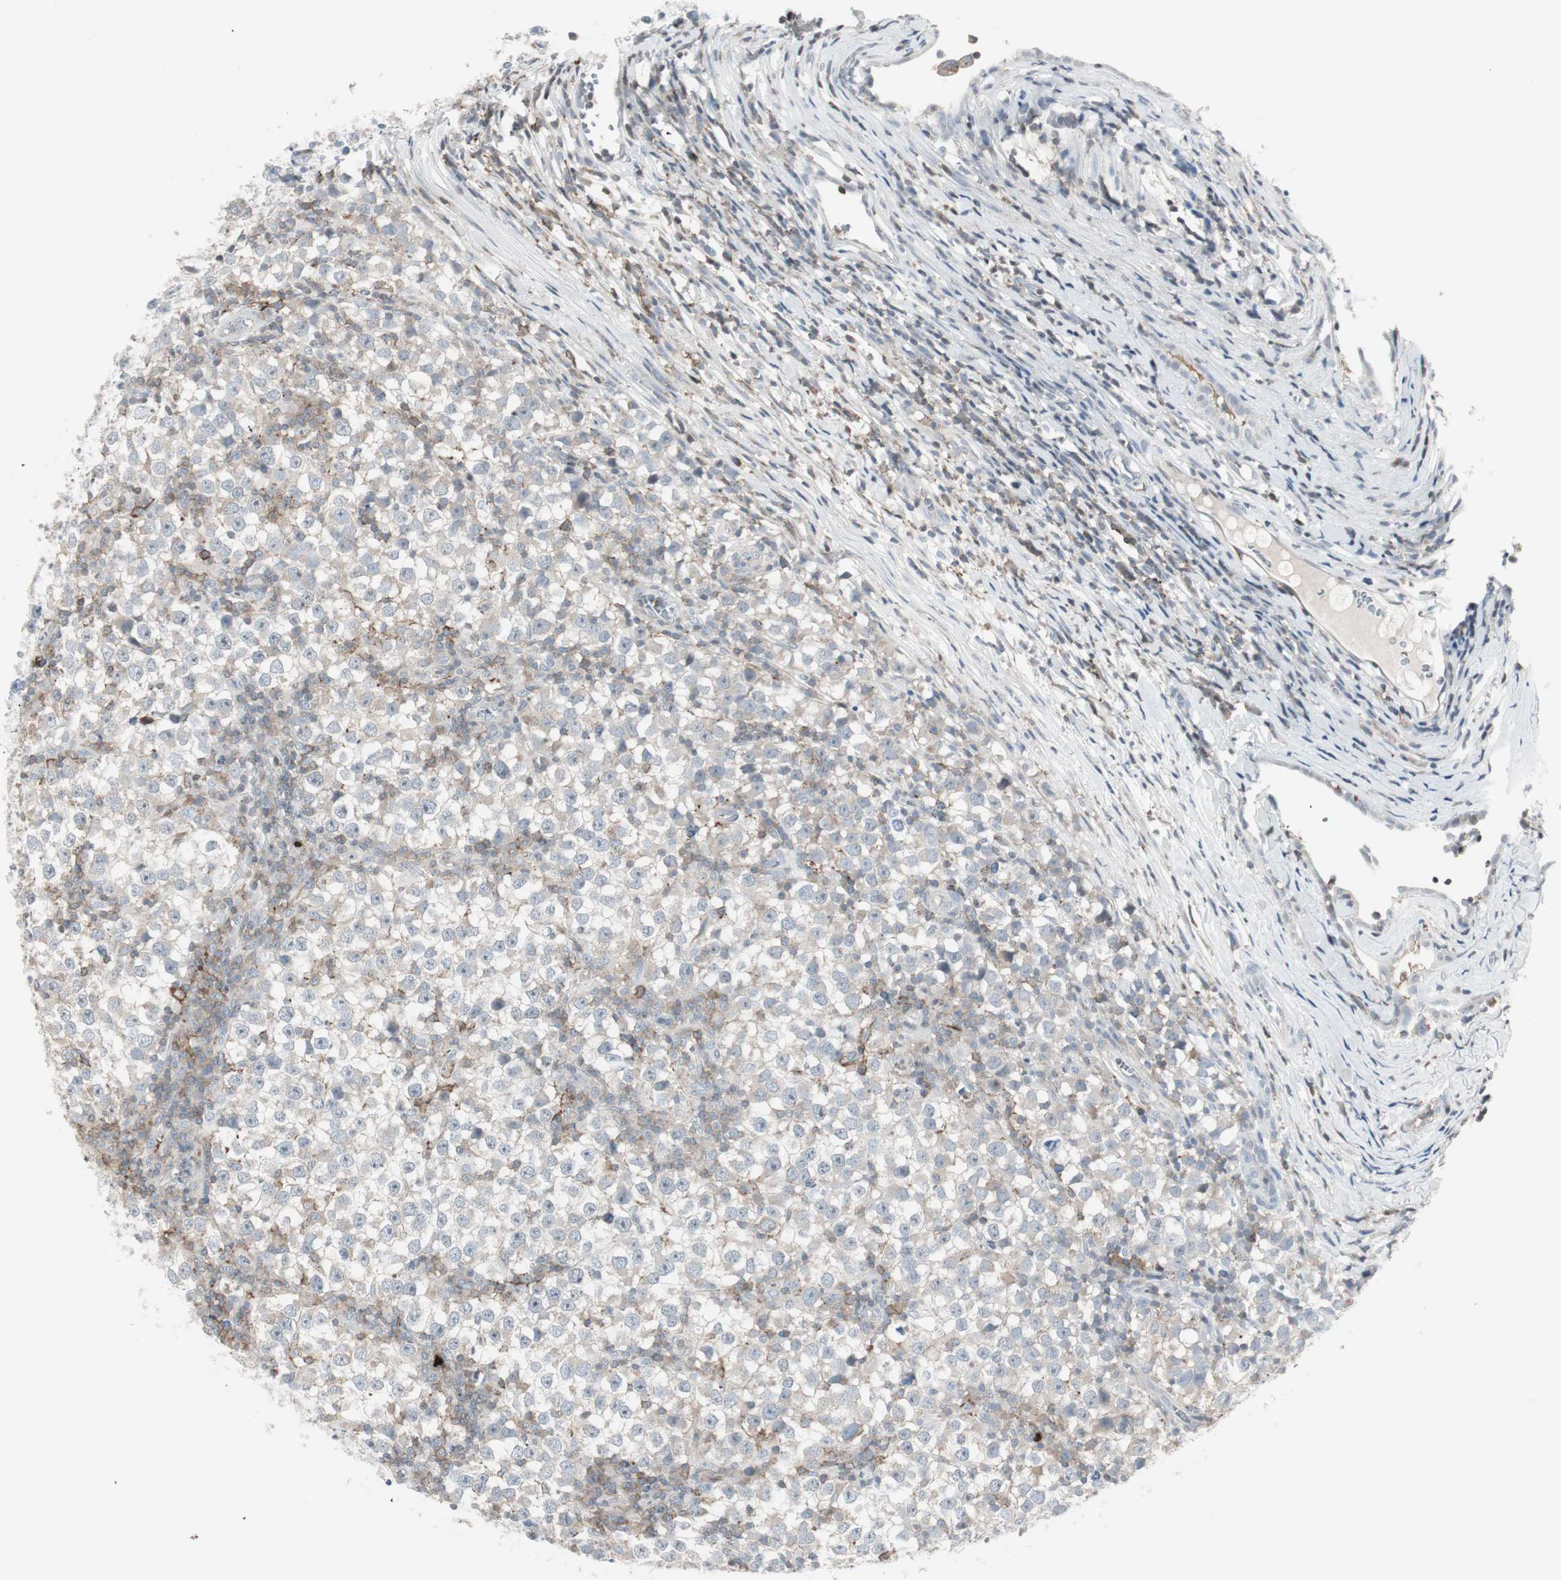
{"staining": {"intensity": "weak", "quantity": "<25%", "location": "cytoplasmic/membranous"}, "tissue": "testis cancer", "cell_type": "Tumor cells", "image_type": "cancer", "snomed": [{"axis": "morphology", "description": "Seminoma, NOS"}, {"axis": "topography", "description": "Testis"}], "caption": "The IHC histopathology image has no significant expression in tumor cells of seminoma (testis) tissue.", "gene": "MAP4K4", "patient": {"sex": "male", "age": 65}}